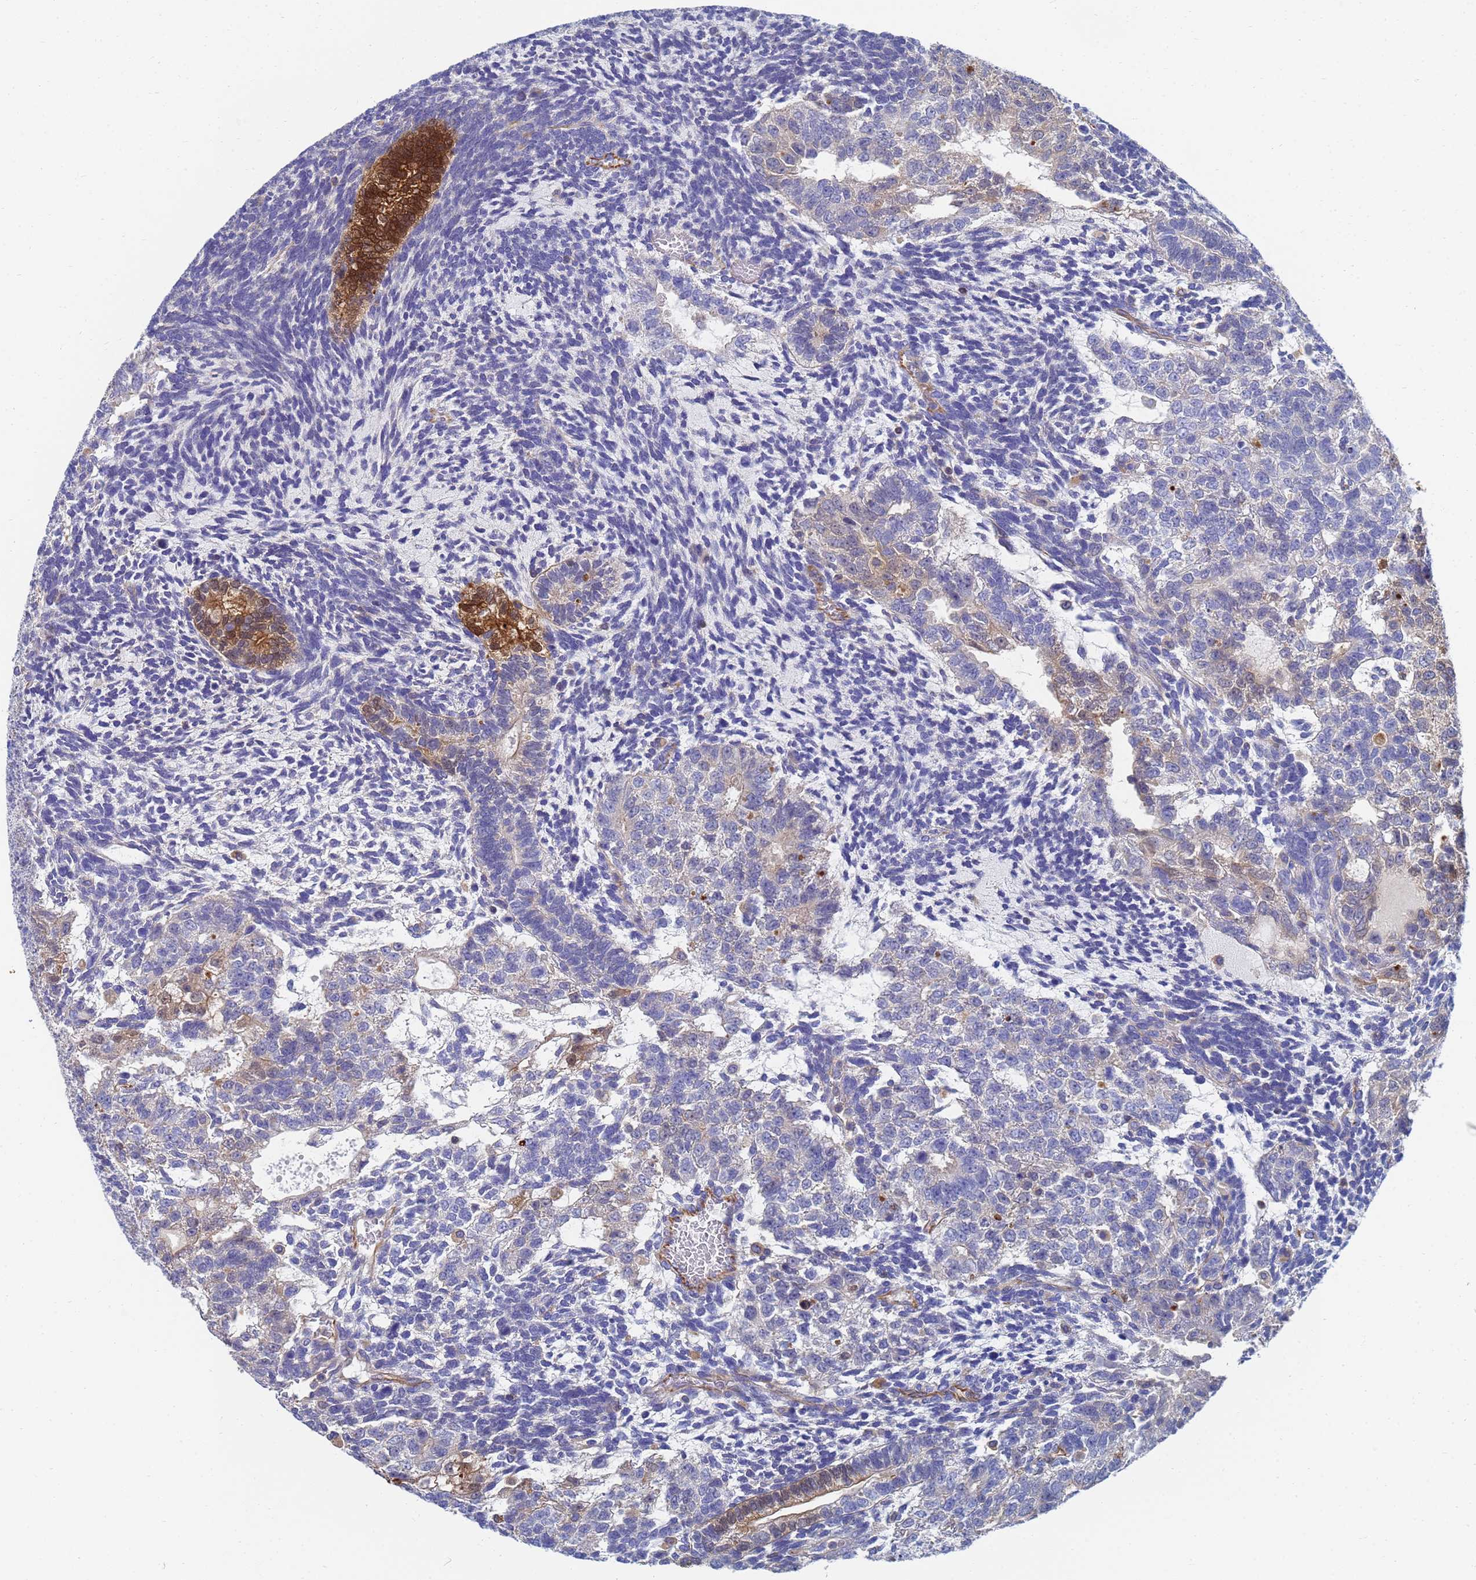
{"staining": {"intensity": "weak", "quantity": "<25%", "location": "cytoplasmic/membranous"}, "tissue": "testis cancer", "cell_type": "Tumor cells", "image_type": "cancer", "snomed": [{"axis": "morphology", "description": "Carcinoma, Embryonal, NOS"}, {"axis": "topography", "description": "Testis"}], "caption": "DAB (3,3'-diaminobenzidine) immunohistochemical staining of embryonal carcinoma (testis) displays no significant expression in tumor cells. Brightfield microscopy of immunohistochemistry stained with DAB (3,3'-diaminobenzidine) (brown) and hematoxylin (blue), captured at high magnification.", "gene": "GCHFR", "patient": {"sex": "male", "age": 23}}